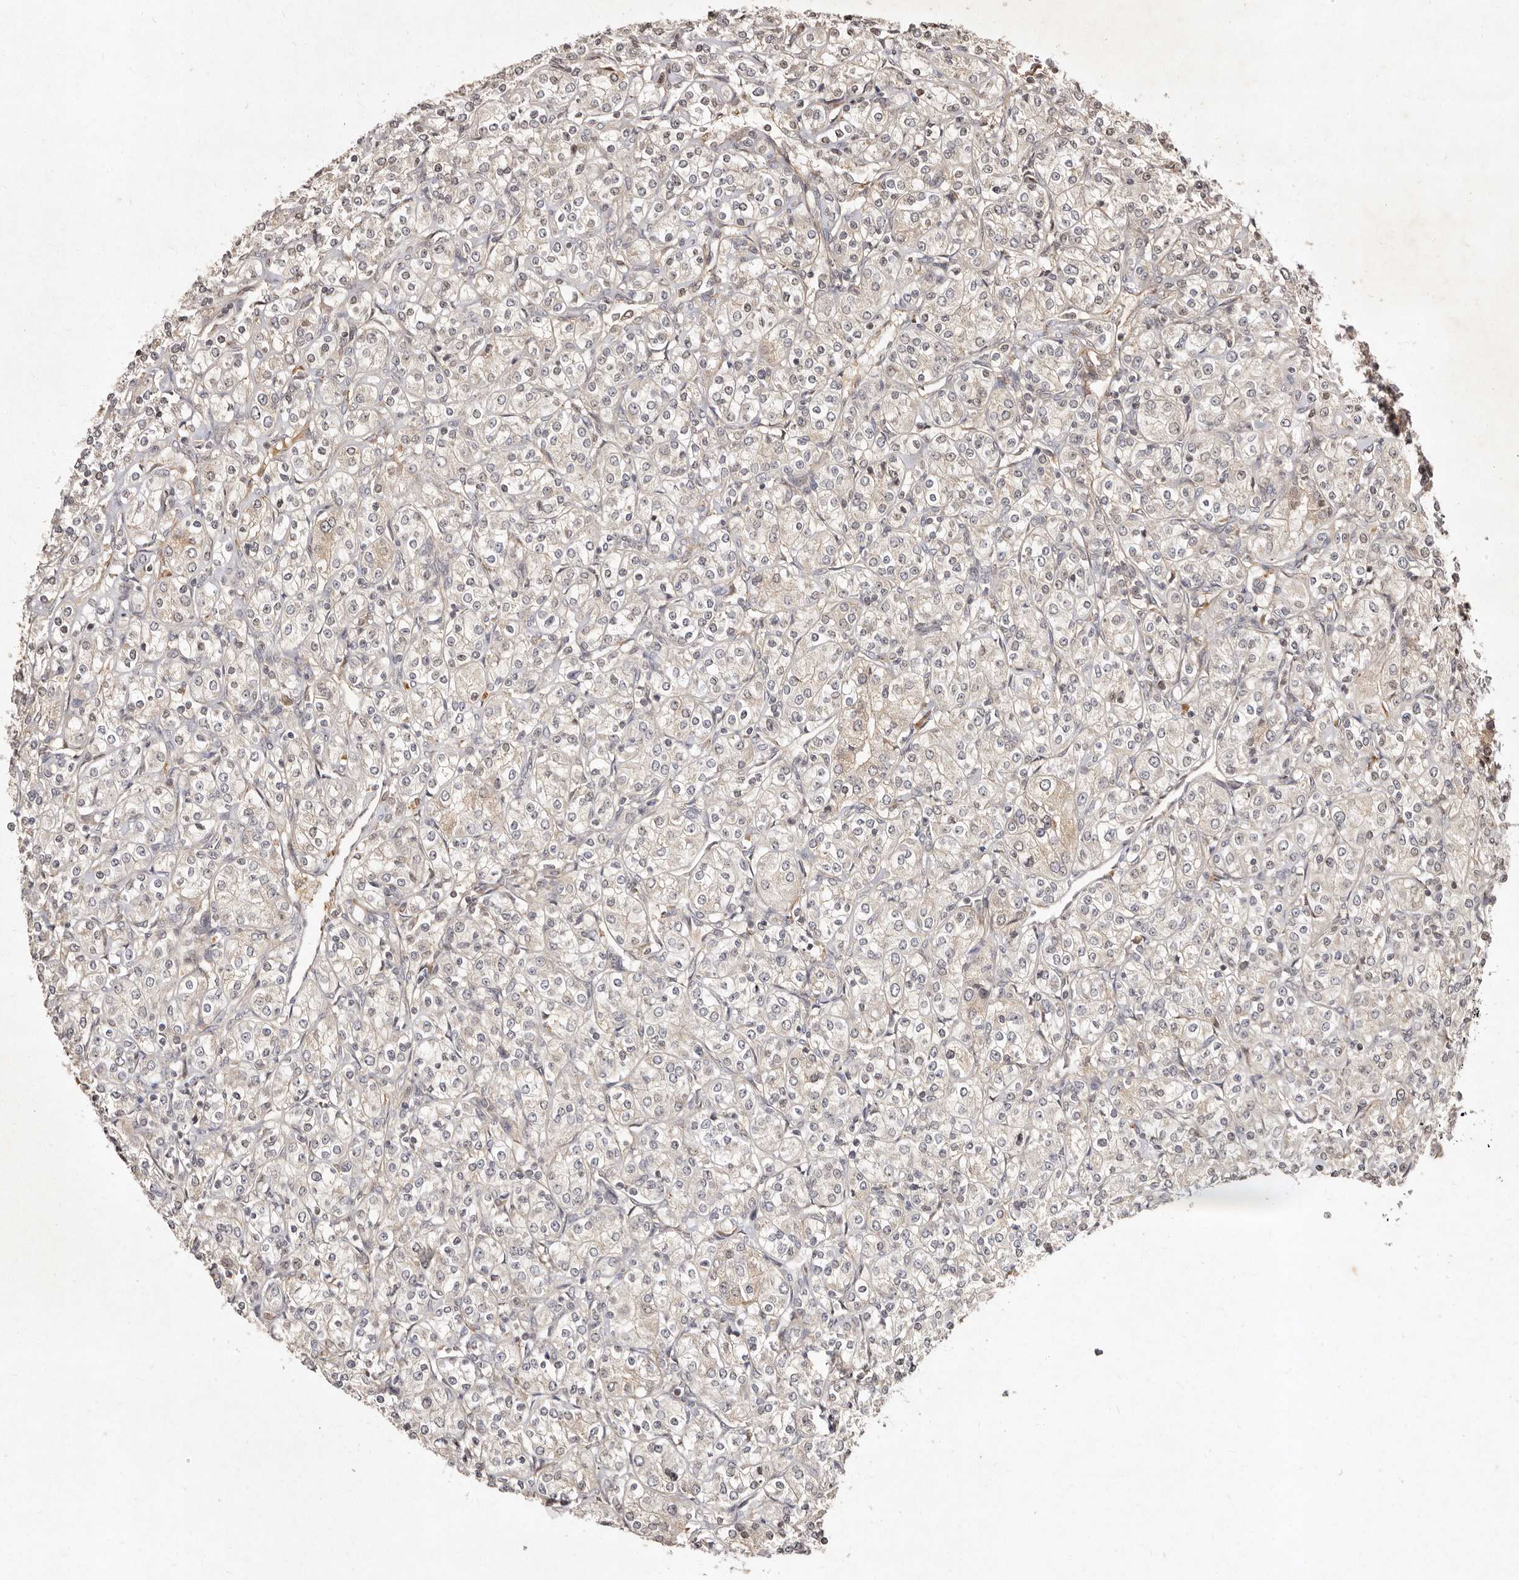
{"staining": {"intensity": "negative", "quantity": "none", "location": "none"}, "tissue": "renal cancer", "cell_type": "Tumor cells", "image_type": "cancer", "snomed": [{"axis": "morphology", "description": "Adenocarcinoma, NOS"}, {"axis": "topography", "description": "Kidney"}], "caption": "IHC of human adenocarcinoma (renal) shows no expression in tumor cells. Nuclei are stained in blue.", "gene": "LCORL", "patient": {"sex": "male", "age": 77}}